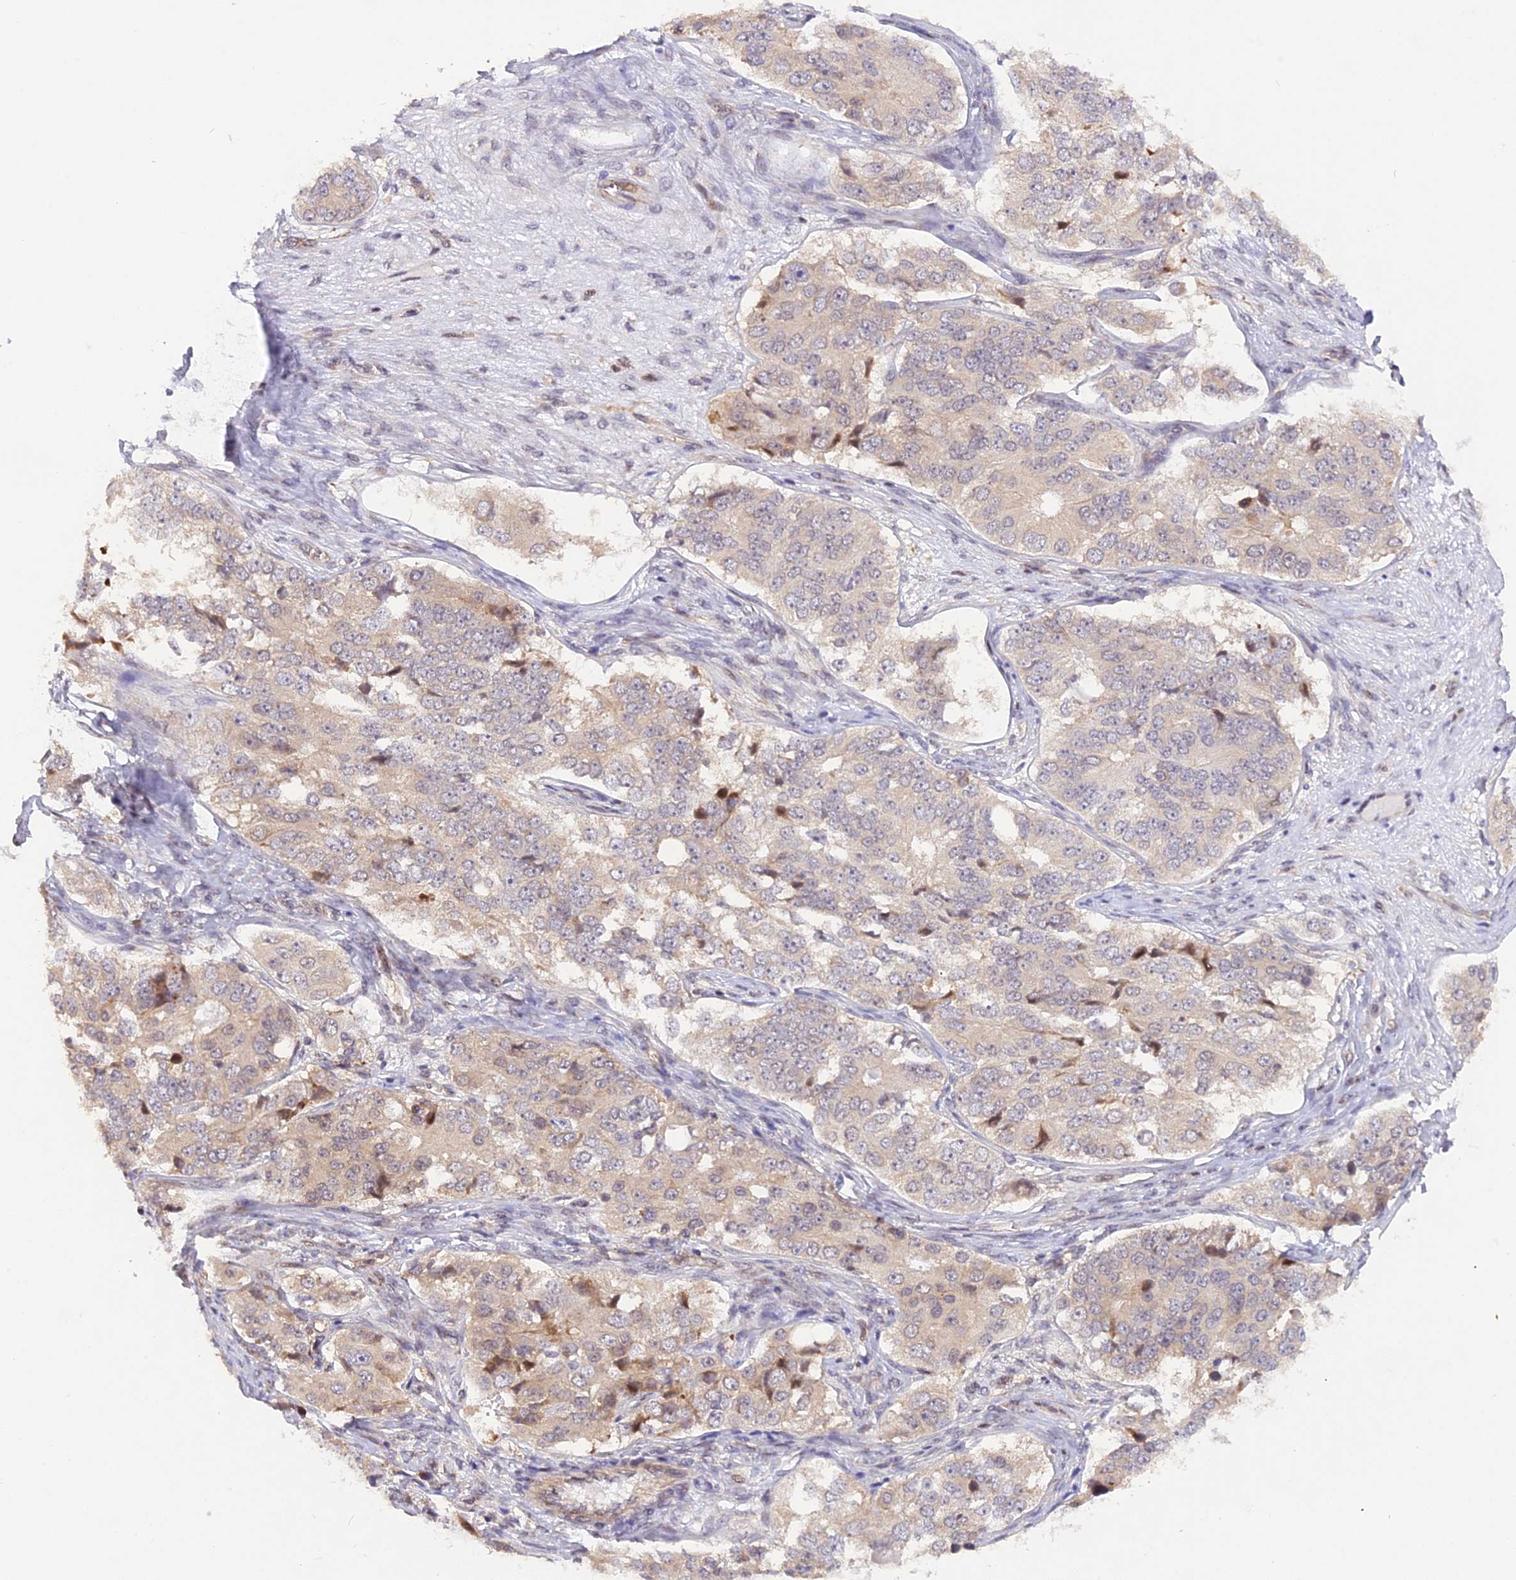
{"staining": {"intensity": "weak", "quantity": "<25%", "location": "cytoplasmic/membranous"}, "tissue": "ovarian cancer", "cell_type": "Tumor cells", "image_type": "cancer", "snomed": [{"axis": "morphology", "description": "Carcinoma, endometroid"}, {"axis": "topography", "description": "Ovary"}], "caption": "This is an IHC photomicrograph of ovarian cancer. There is no positivity in tumor cells.", "gene": "SAMD4A", "patient": {"sex": "female", "age": 51}}